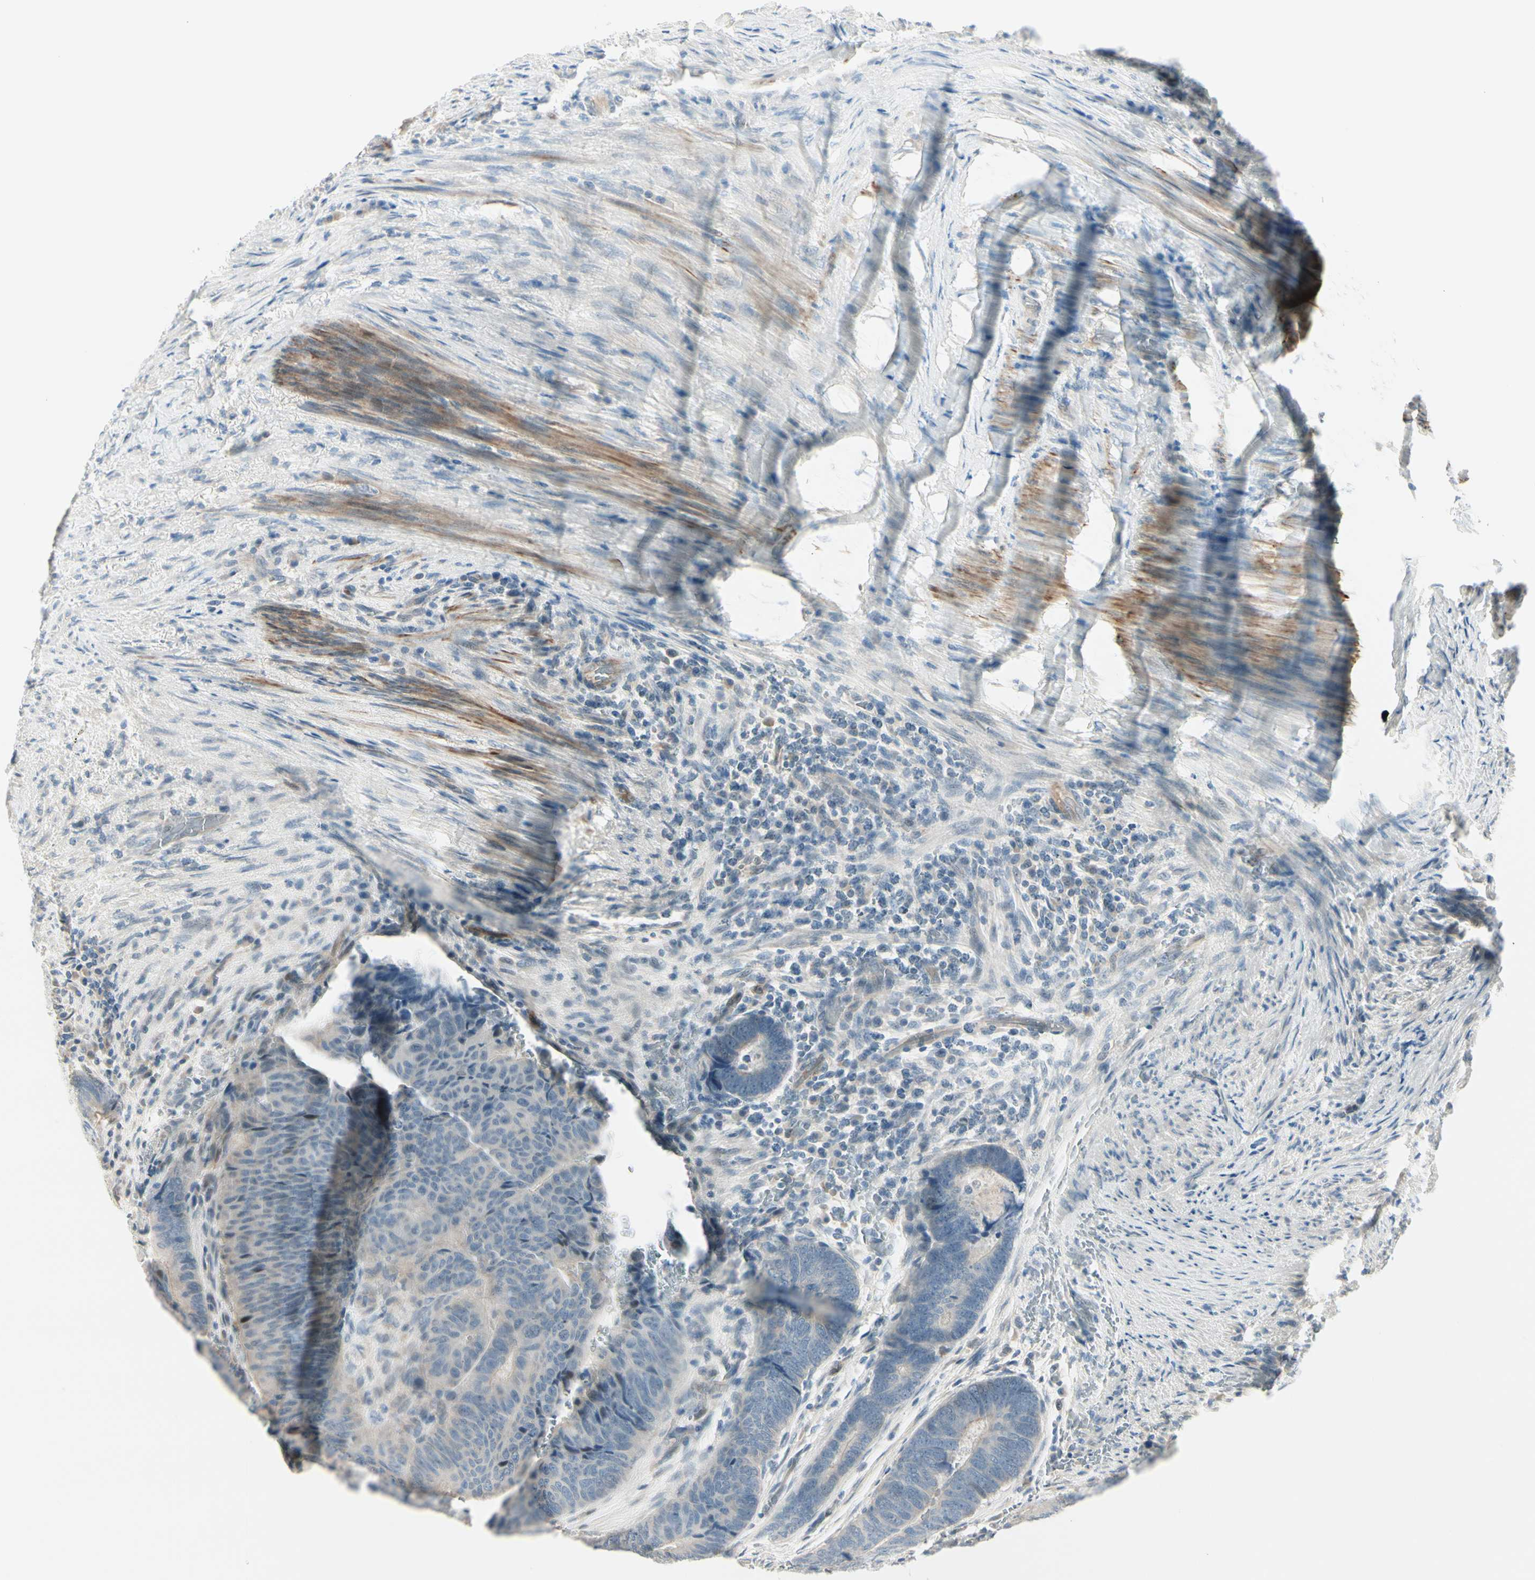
{"staining": {"intensity": "negative", "quantity": "none", "location": "none"}, "tissue": "colorectal cancer", "cell_type": "Tumor cells", "image_type": "cancer", "snomed": [{"axis": "morphology", "description": "Normal tissue, NOS"}, {"axis": "morphology", "description": "Adenocarcinoma, NOS"}, {"axis": "topography", "description": "Rectum"}, {"axis": "topography", "description": "Peripheral nerve tissue"}], "caption": "IHC photomicrograph of colorectal cancer stained for a protein (brown), which exhibits no positivity in tumor cells.", "gene": "SVBP", "patient": {"sex": "male", "age": 92}}